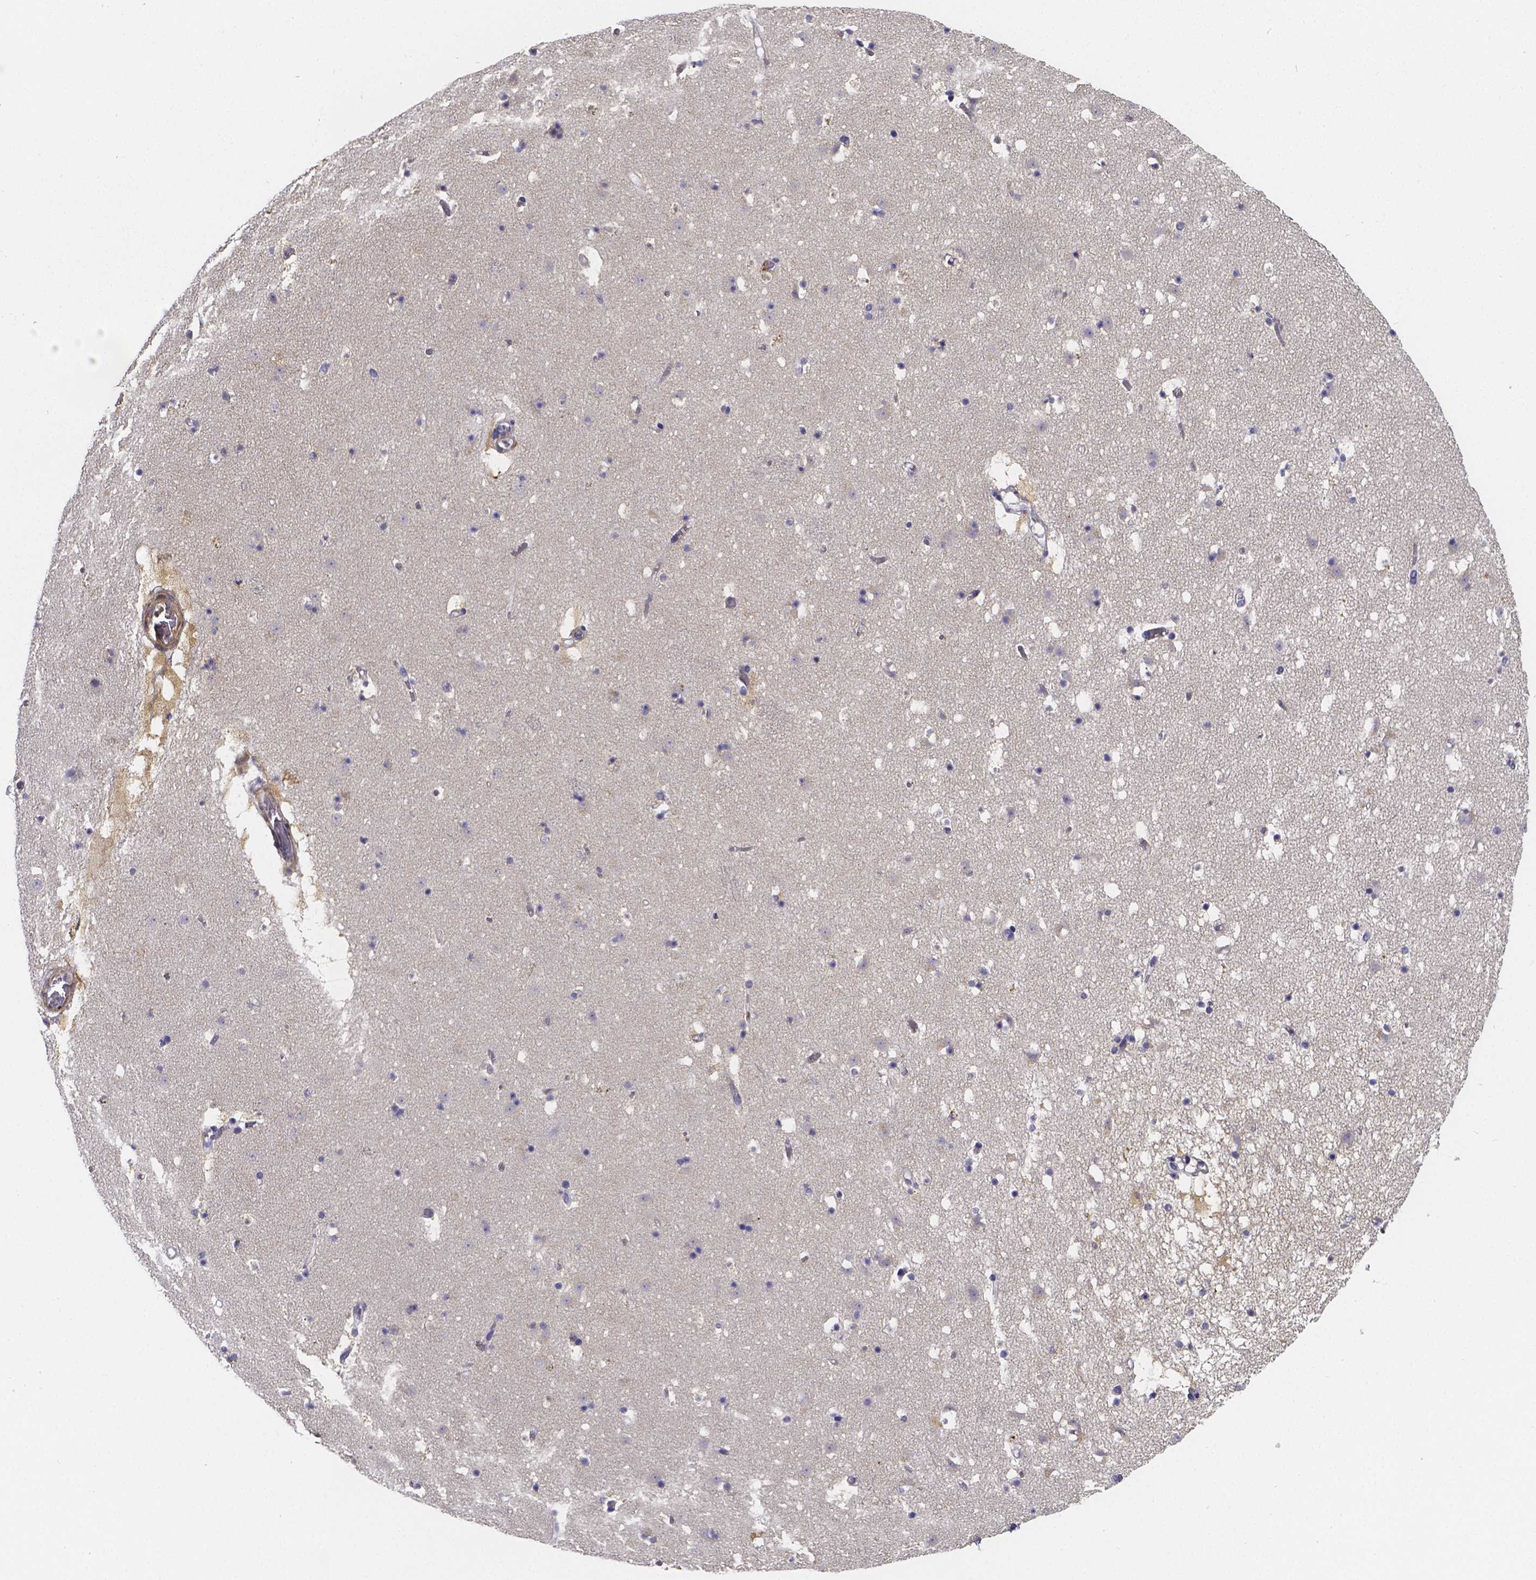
{"staining": {"intensity": "negative", "quantity": "none", "location": "none"}, "tissue": "caudate", "cell_type": "Glial cells", "image_type": "normal", "snomed": [{"axis": "morphology", "description": "Normal tissue, NOS"}, {"axis": "topography", "description": "Lateral ventricle wall"}], "caption": "Human caudate stained for a protein using immunohistochemistry demonstrates no expression in glial cells.", "gene": "RERG", "patient": {"sex": "female", "age": 42}}